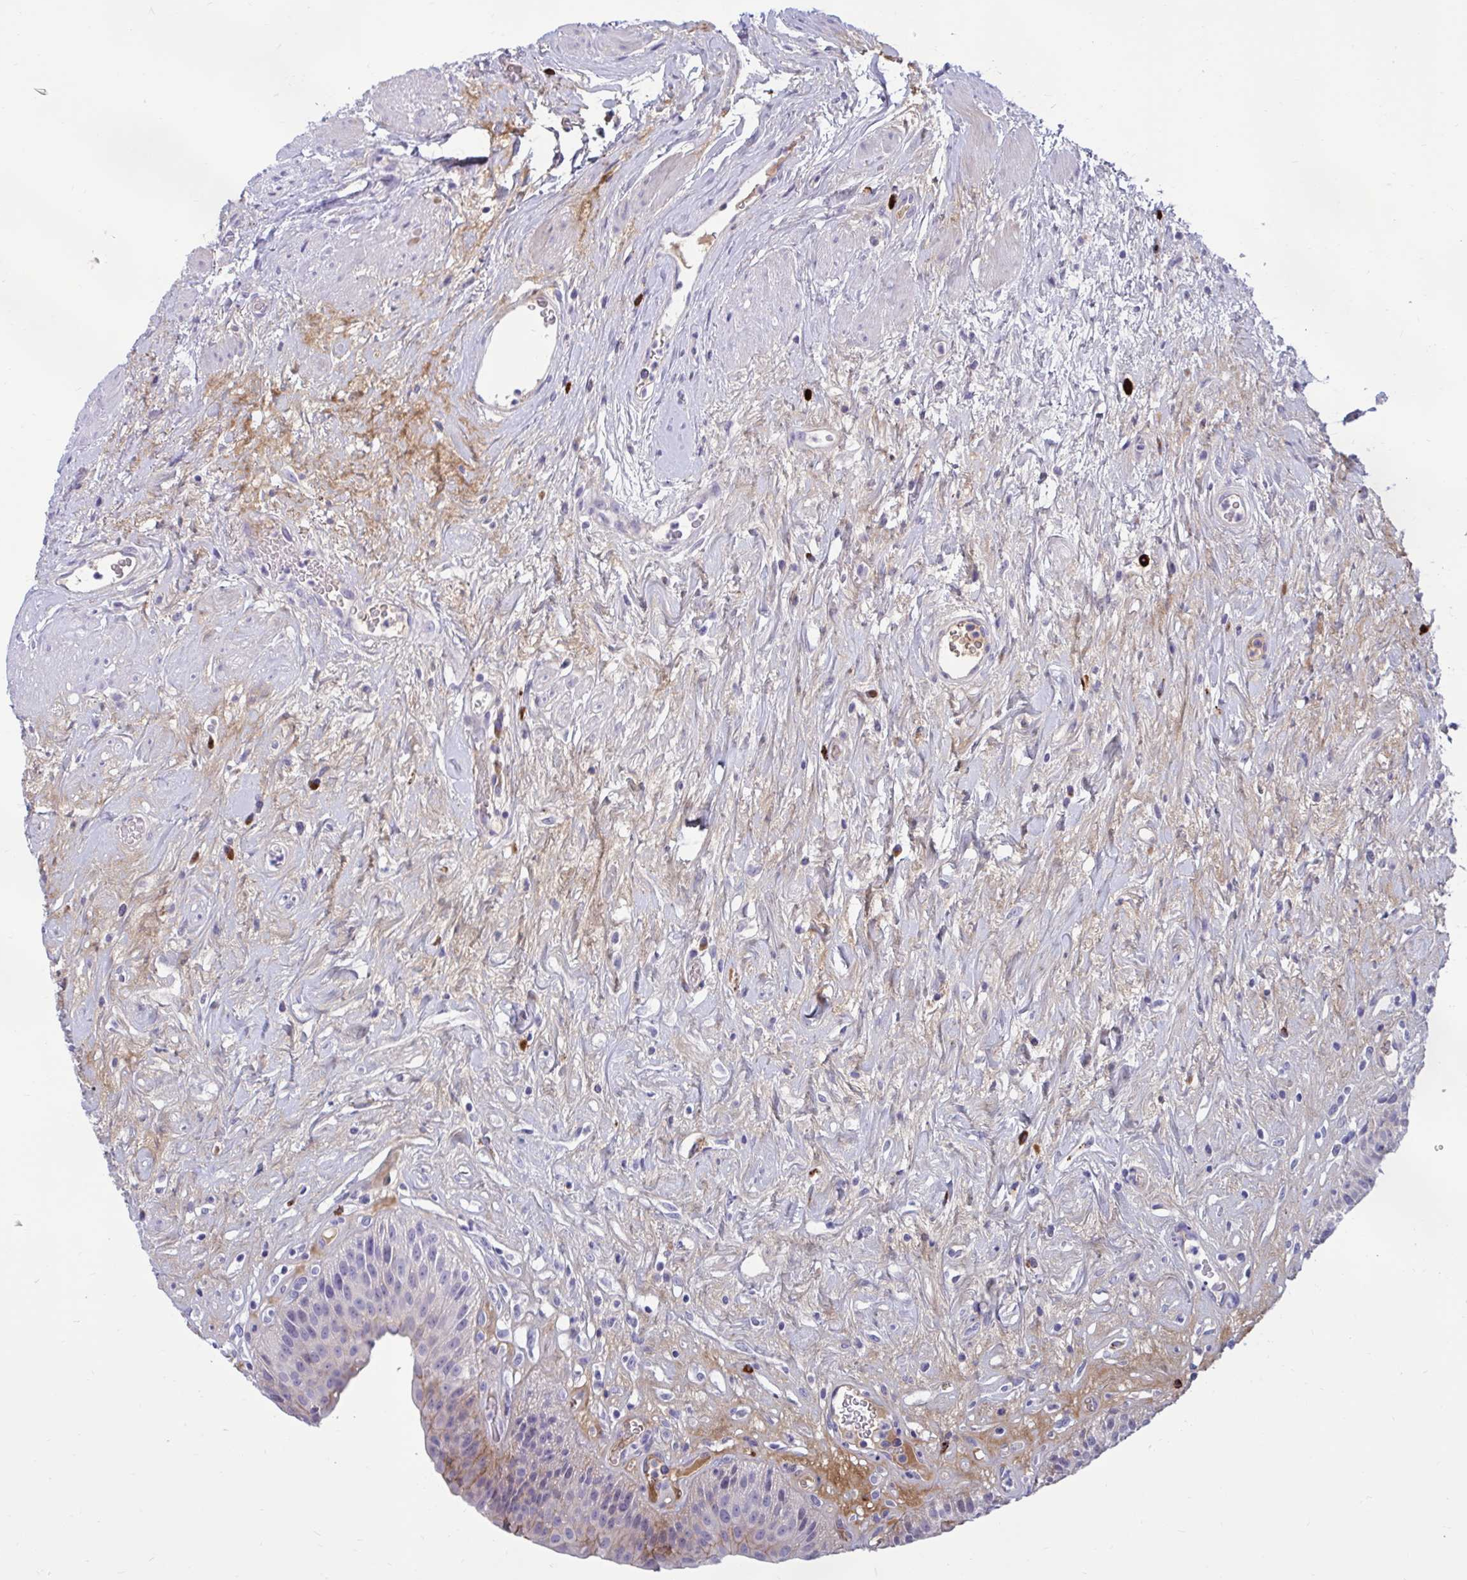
{"staining": {"intensity": "weak", "quantity": "<25%", "location": "cytoplasmic/membranous"}, "tissue": "urinary bladder", "cell_type": "Urothelial cells", "image_type": "normal", "snomed": [{"axis": "morphology", "description": "Normal tissue, NOS"}, {"axis": "topography", "description": "Urinary bladder"}], "caption": "Immunohistochemistry of unremarkable human urinary bladder reveals no expression in urothelial cells.", "gene": "FAM219B", "patient": {"sex": "female", "age": 56}}